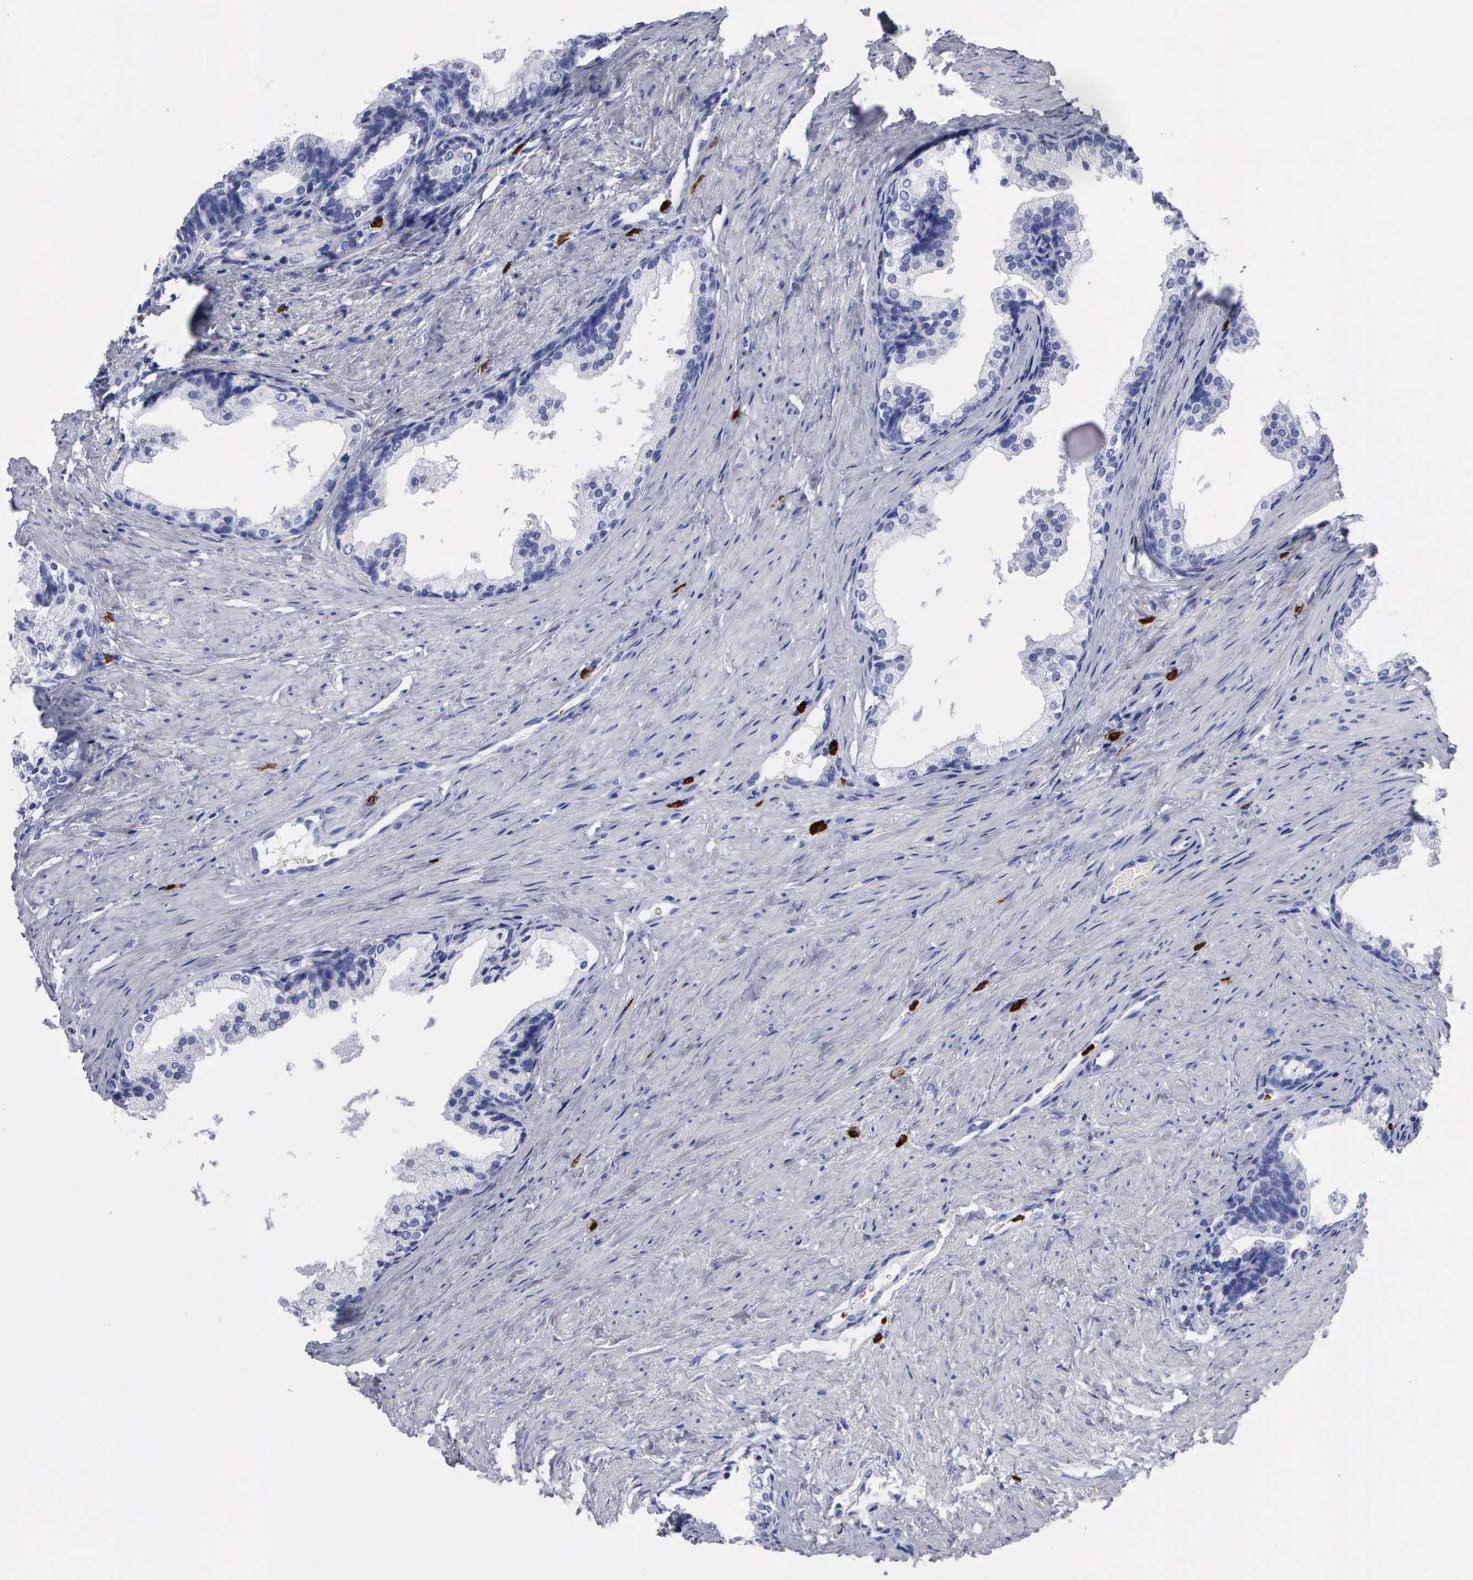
{"staining": {"intensity": "negative", "quantity": "none", "location": "none"}, "tissue": "prostate cancer", "cell_type": "Tumor cells", "image_type": "cancer", "snomed": [{"axis": "morphology", "description": "Adenocarcinoma, Medium grade"}, {"axis": "topography", "description": "Prostate"}], "caption": "High power microscopy image of an immunohistochemistry photomicrograph of prostate cancer, revealing no significant expression in tumor cells. The staining is performed using DAB brown chromogen with nuclei counter-stained in using hematoxylin.", "gene": "CTSG", "patient": {"sex": "male", "age": 60}}